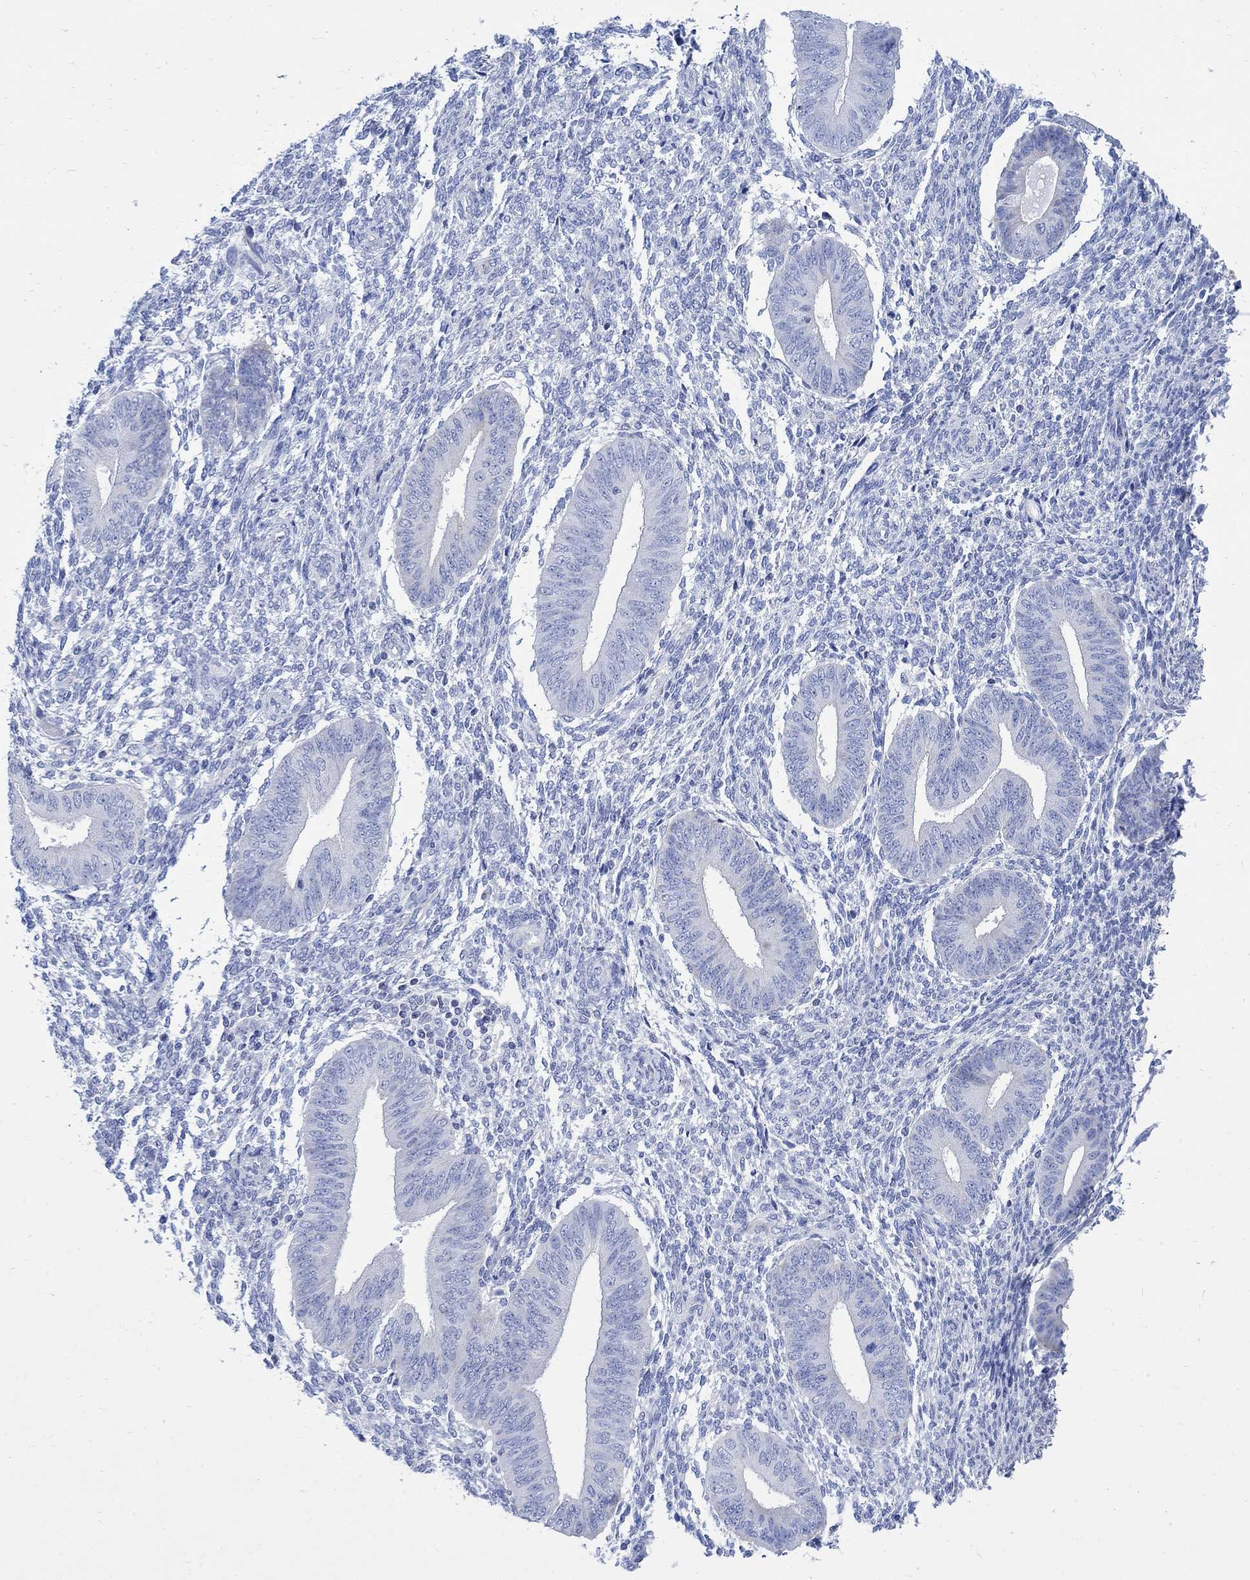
{"staining": {"intensity": "negative", "quantity": "none", "location": "none"}, "tissue": "endometrium", "cell_type": "Cells in endometrial stroma", "image_type": "normal", "snomed": [{"axis": "morphology", "description": "Normal tissue, NOS"}, {"axis": "topography", "description": "Endometrium"}], "caption": "High power microscopy image of an IHC histopathology image of normal endometrium, revealing no significant expression in cells in endometrial stroma.", "gene": "CPLX1", "patient": {"sex": "female", "age": 47}}